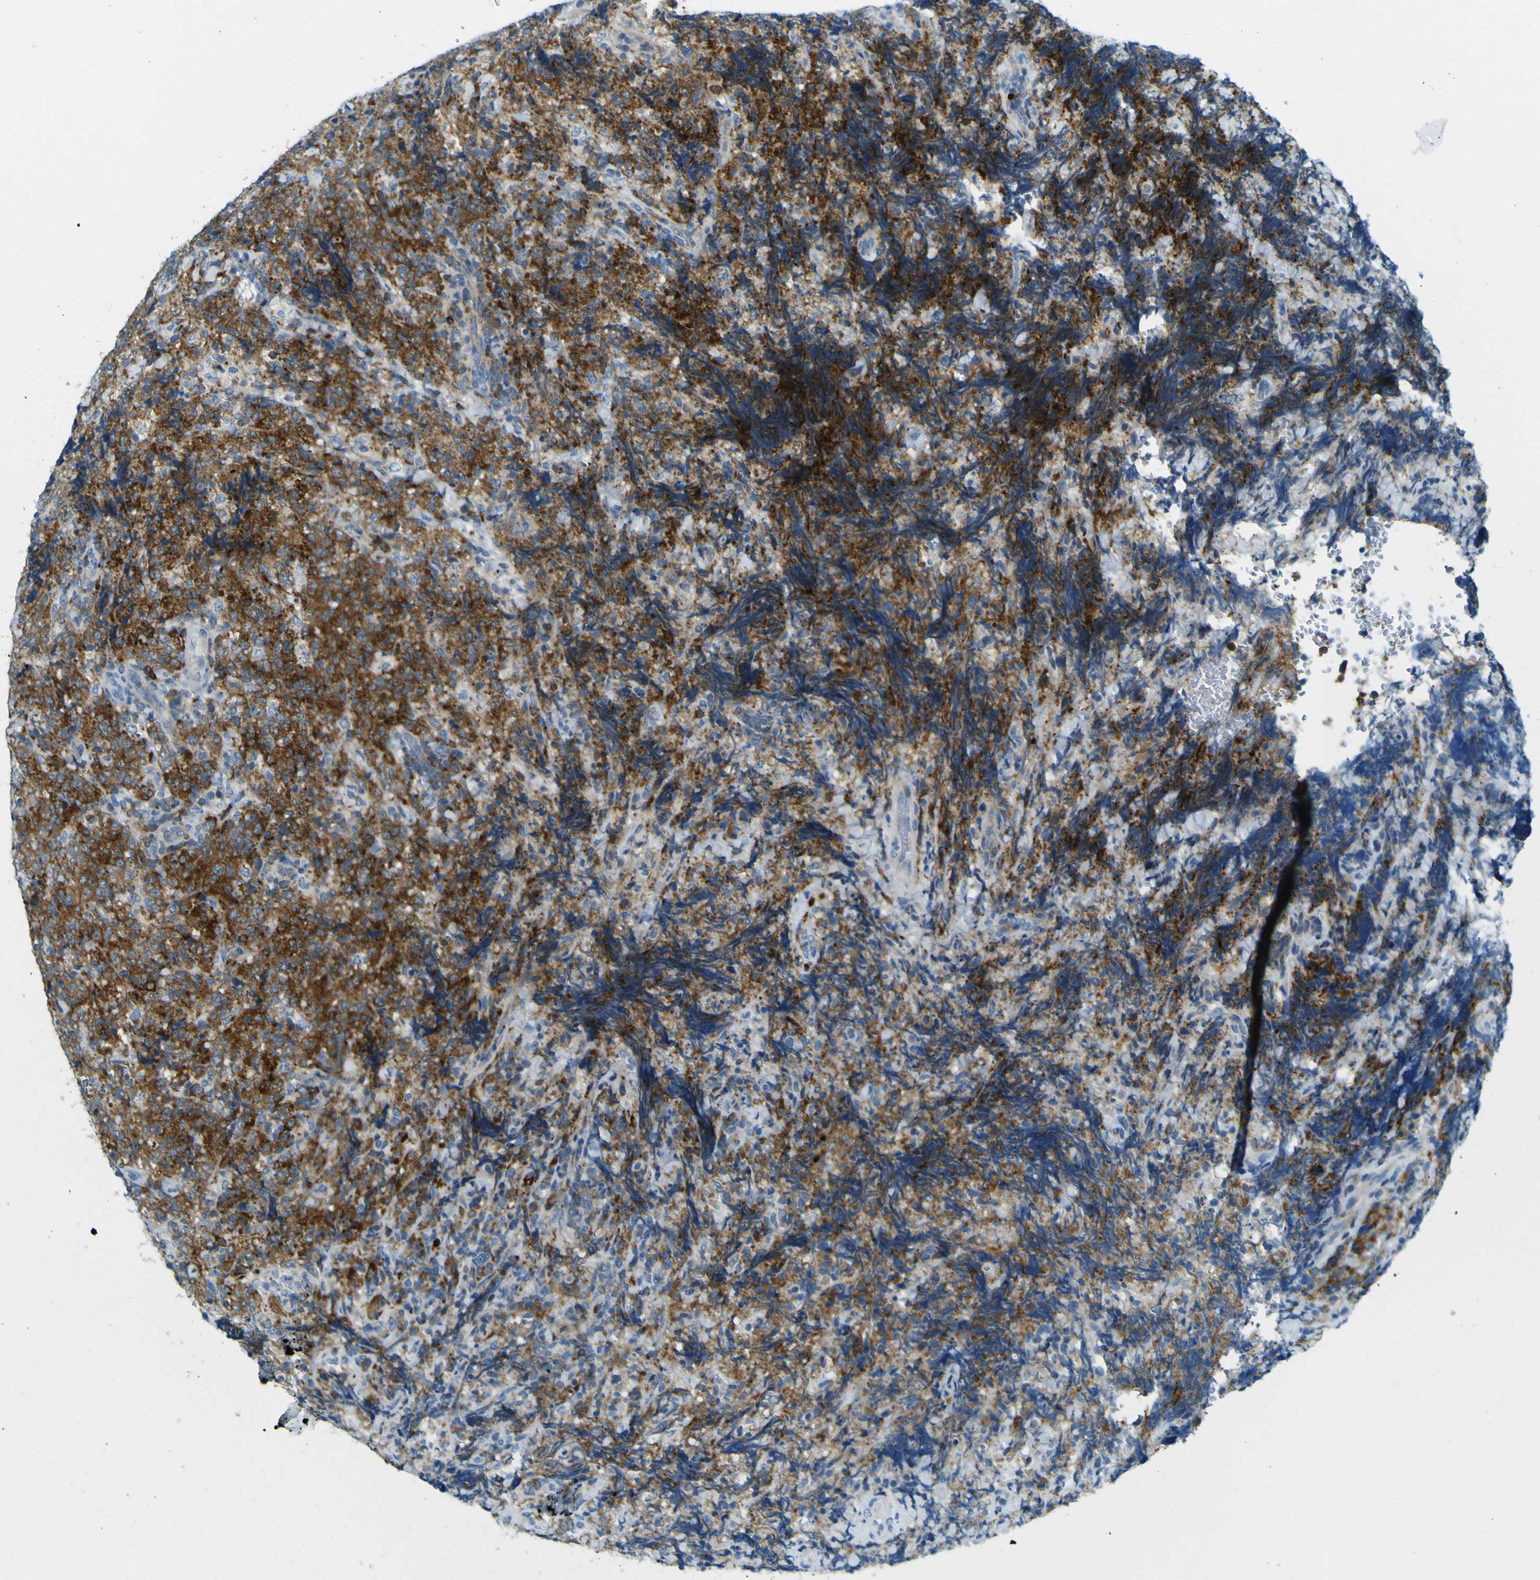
{"staining": {"intensity": "strong", "quantity": ">75%", "location": "cytoplasmic/membranous"}, "tissue": "lymphoma", "cell_type": "Tumor cells", "image_type": "cancer", "snomed": [{"axis": "morphology", "description": "Malignant lymphoma, non-Hodgkin's type, High grade"}, {"axis": "topography", "description": "Tonsil"}], "caption": "This histopathology image reveals immunohistochemistry (IHC) staining of lymphoma, with high strong cytoplasmic/membranous positivity in about >75% of tumor cells.", "gene": "SORCS1", "patient": {"sex": "female", "age": 36}}